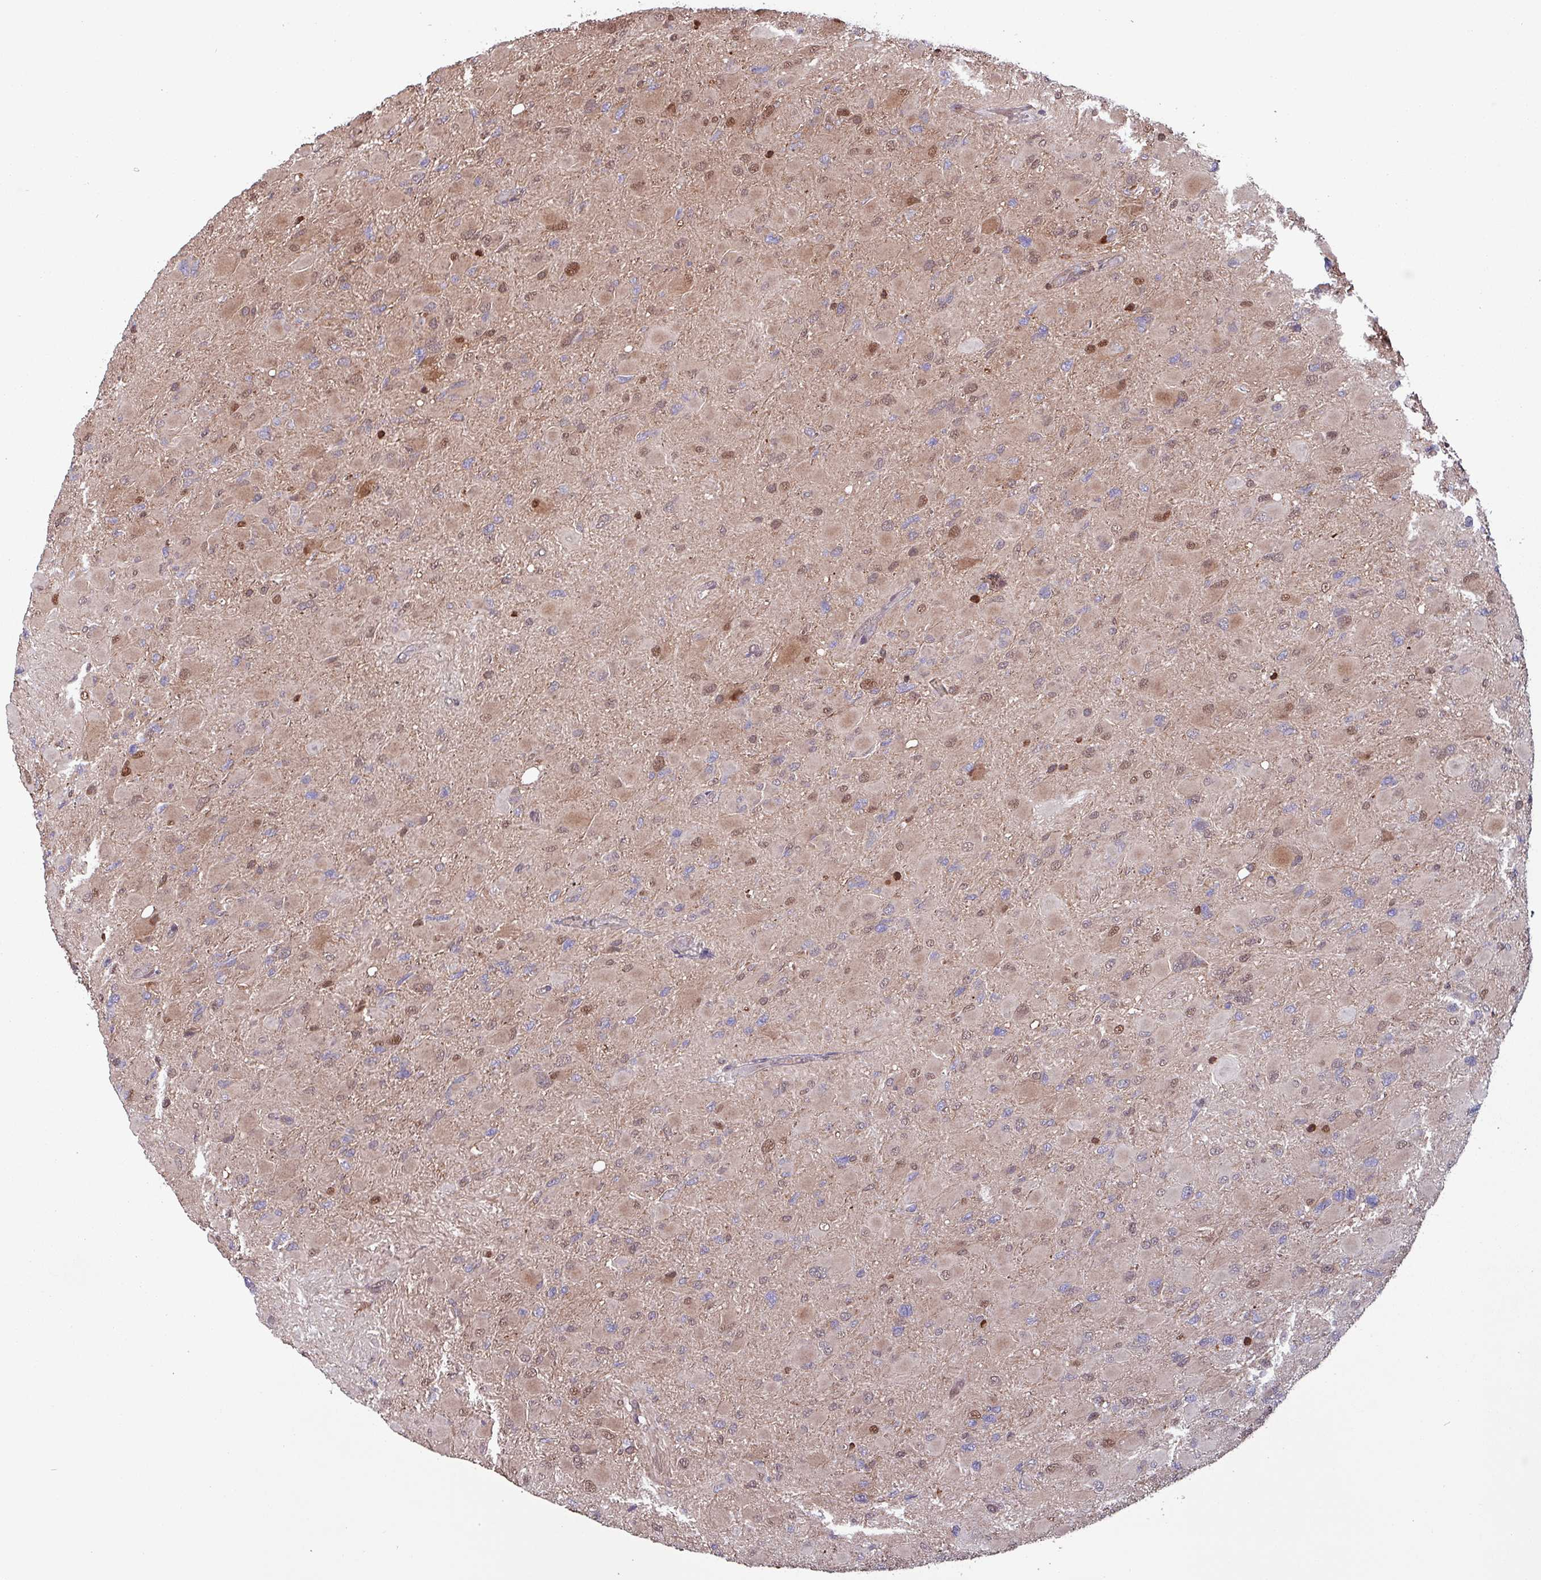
{"staining": {"intensity": "moderate", "quantity": "25%-75%", "location": "cytoplasmic/membranous,nuclear"}, "tissue": "glioma", "cell_type": "Tumor cells", "image_type": "cancer", "snomed": [{"axis": "morphology", "description": "Glioma, malignant, High grade"}, {"axis": "topography", "description": "Cerebral cortex"}], "caption": "Human glioma stained with a brown dye reveals moderate cytoplasmic/membranous and nuclear positive staining in about 25%-75% of tumor cells.", "gene": "PSMB8", "patient": {"sex": "female", "age": 36}}